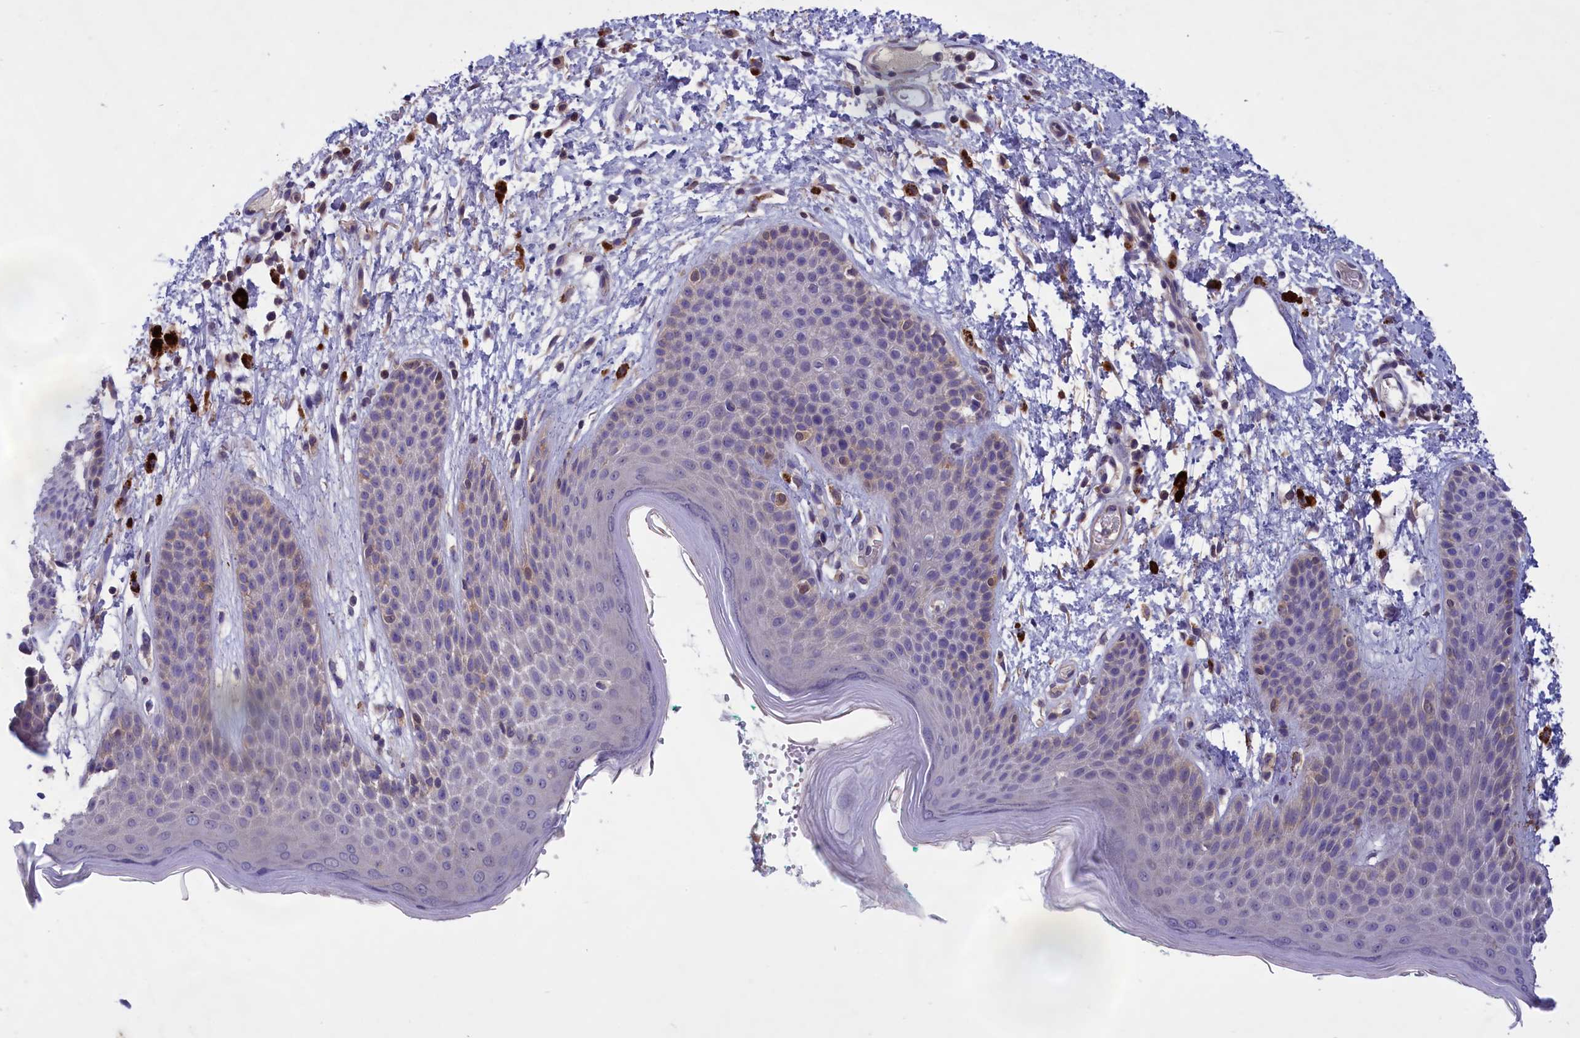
{"staining": {"intensity": "weak", "quantity": "<25%", "location": "cytoplasmic/membranous"}, "tissue": "skin", "cell_type": "Epidermal cells", "image_type": "normal", "snomed": [{"axis": "morphology", "description": "Normal tissue, NOS"}, {"axis": "topography", "description": "Anal"}], "caption": "Skin was stained to show a protein in brown. There is no significant staining in epidermal cells. The staining was performed using DAB (3,3'-diaminobenzidine) to visualize the protein expression in brown, while the nuclei were stained in blue with hematoxylin (Magnification: 20x).", "gene": "AMDHD2", "patient": {"sex": "male", "age": 74}}